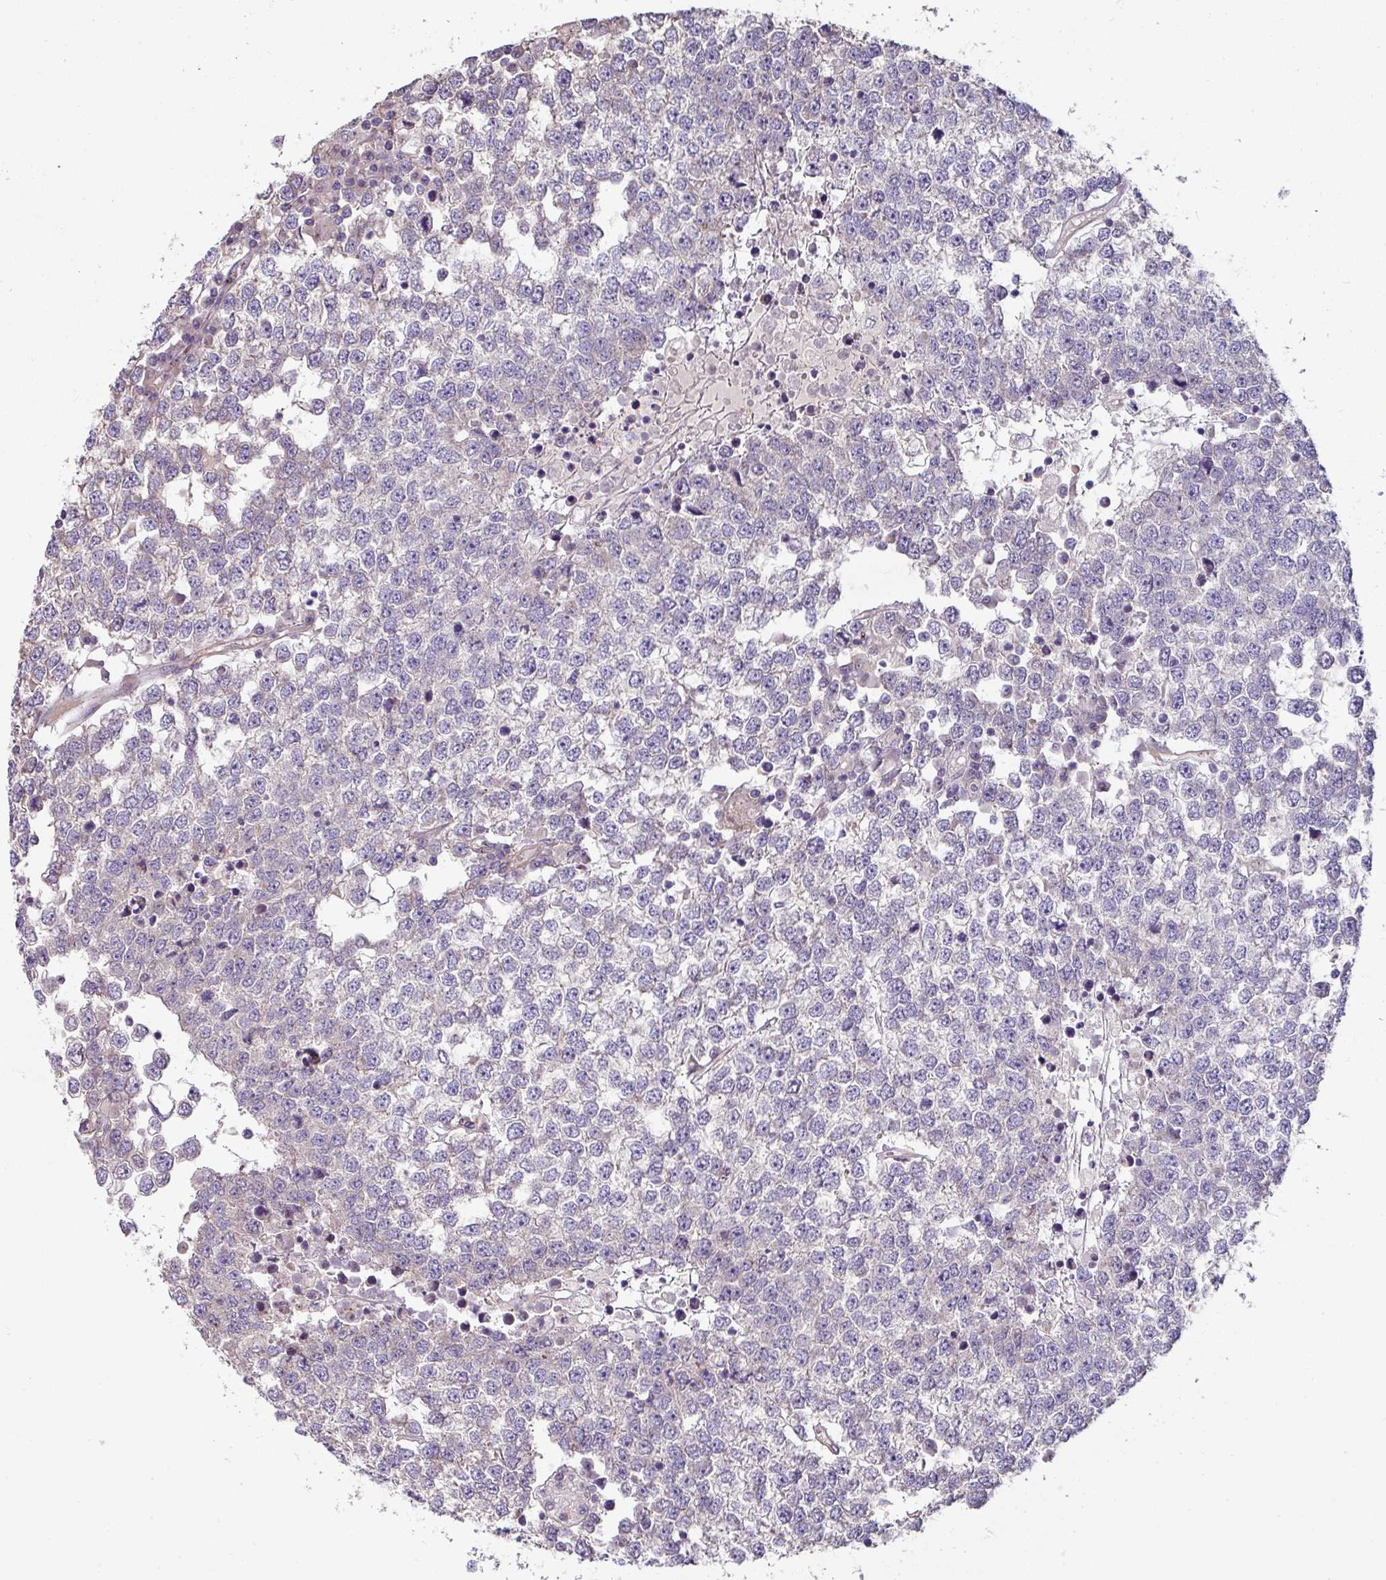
{"staining": {"intensity": "negative", "quantity": "none", "location": "none"}, "tissue": "testis cancer", "cell_type": "Tumor cells", "image_type": "cancer", "snomed": [{"axis": "morphology", "description": "Seminoma, NOS"}, {"axis": "topography", "description": "Testis"}], "caption": "IHC micrograph of human testis seminoma stained for a protein (brown), which exhibits no staining in tumor cells.", "gene": "LRRC9", "patient": {"sex": "male", "age": 65}}